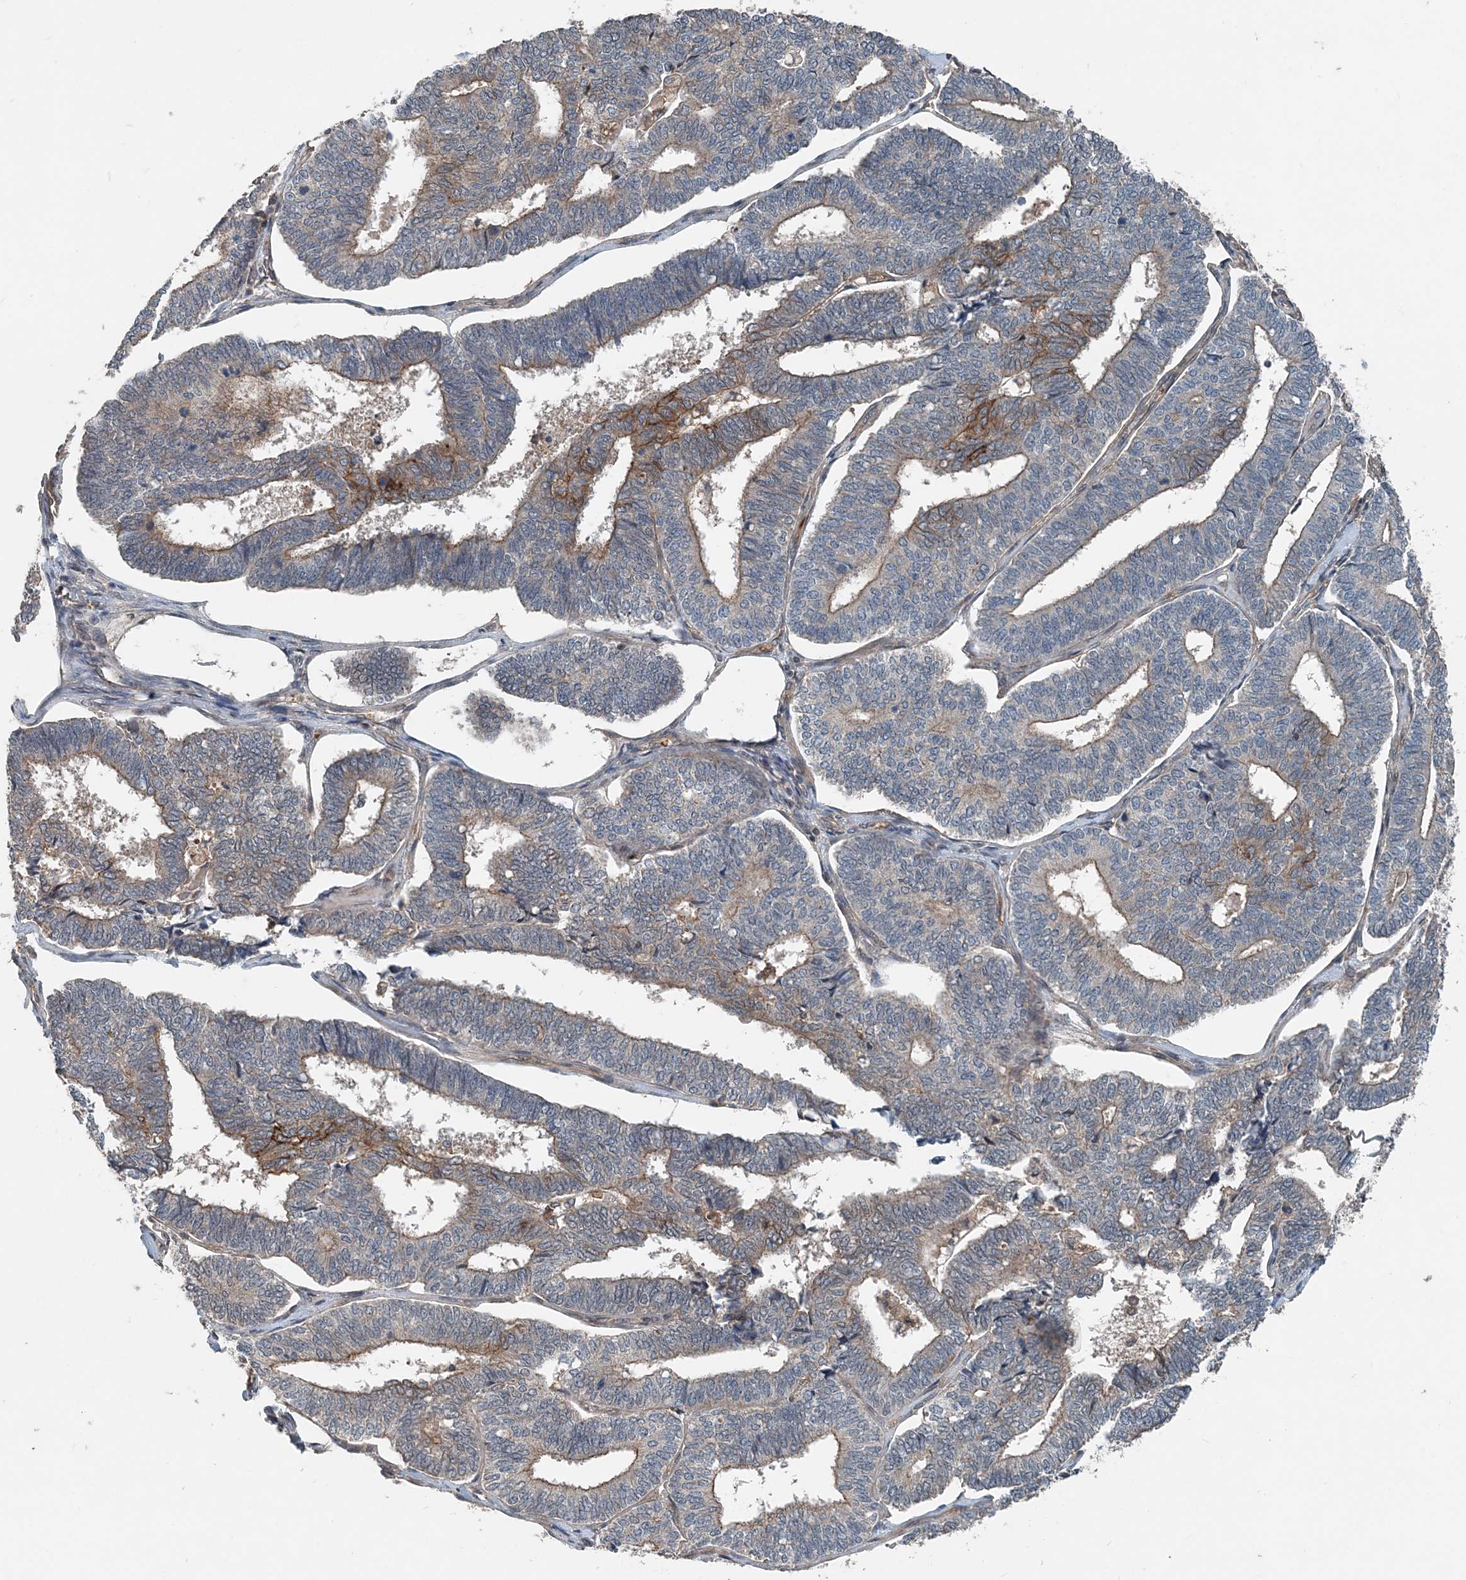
{"staining": {"intensity": "moderate", "quantity": "<25%", "location": "cytoplasmic/membranous"}, "tissue": "endometrial cancer", "cell_type": "Tumor cells", "image_type": "cancer", "snomed": [{"axis": "morphology", "description": "Adenocarcinoma, NOS"}, {"axis": "topography", "description": "Endometrium"}], "caption": "Immunohistochemical staining of human adenocarcinoma (endometrial) shows low levels of moderate cytoplasmic/membranous protein expression in about <25% of tumor cells.", "gene": "SMPD3", "patient": {"sex": "female", "age": 70}}